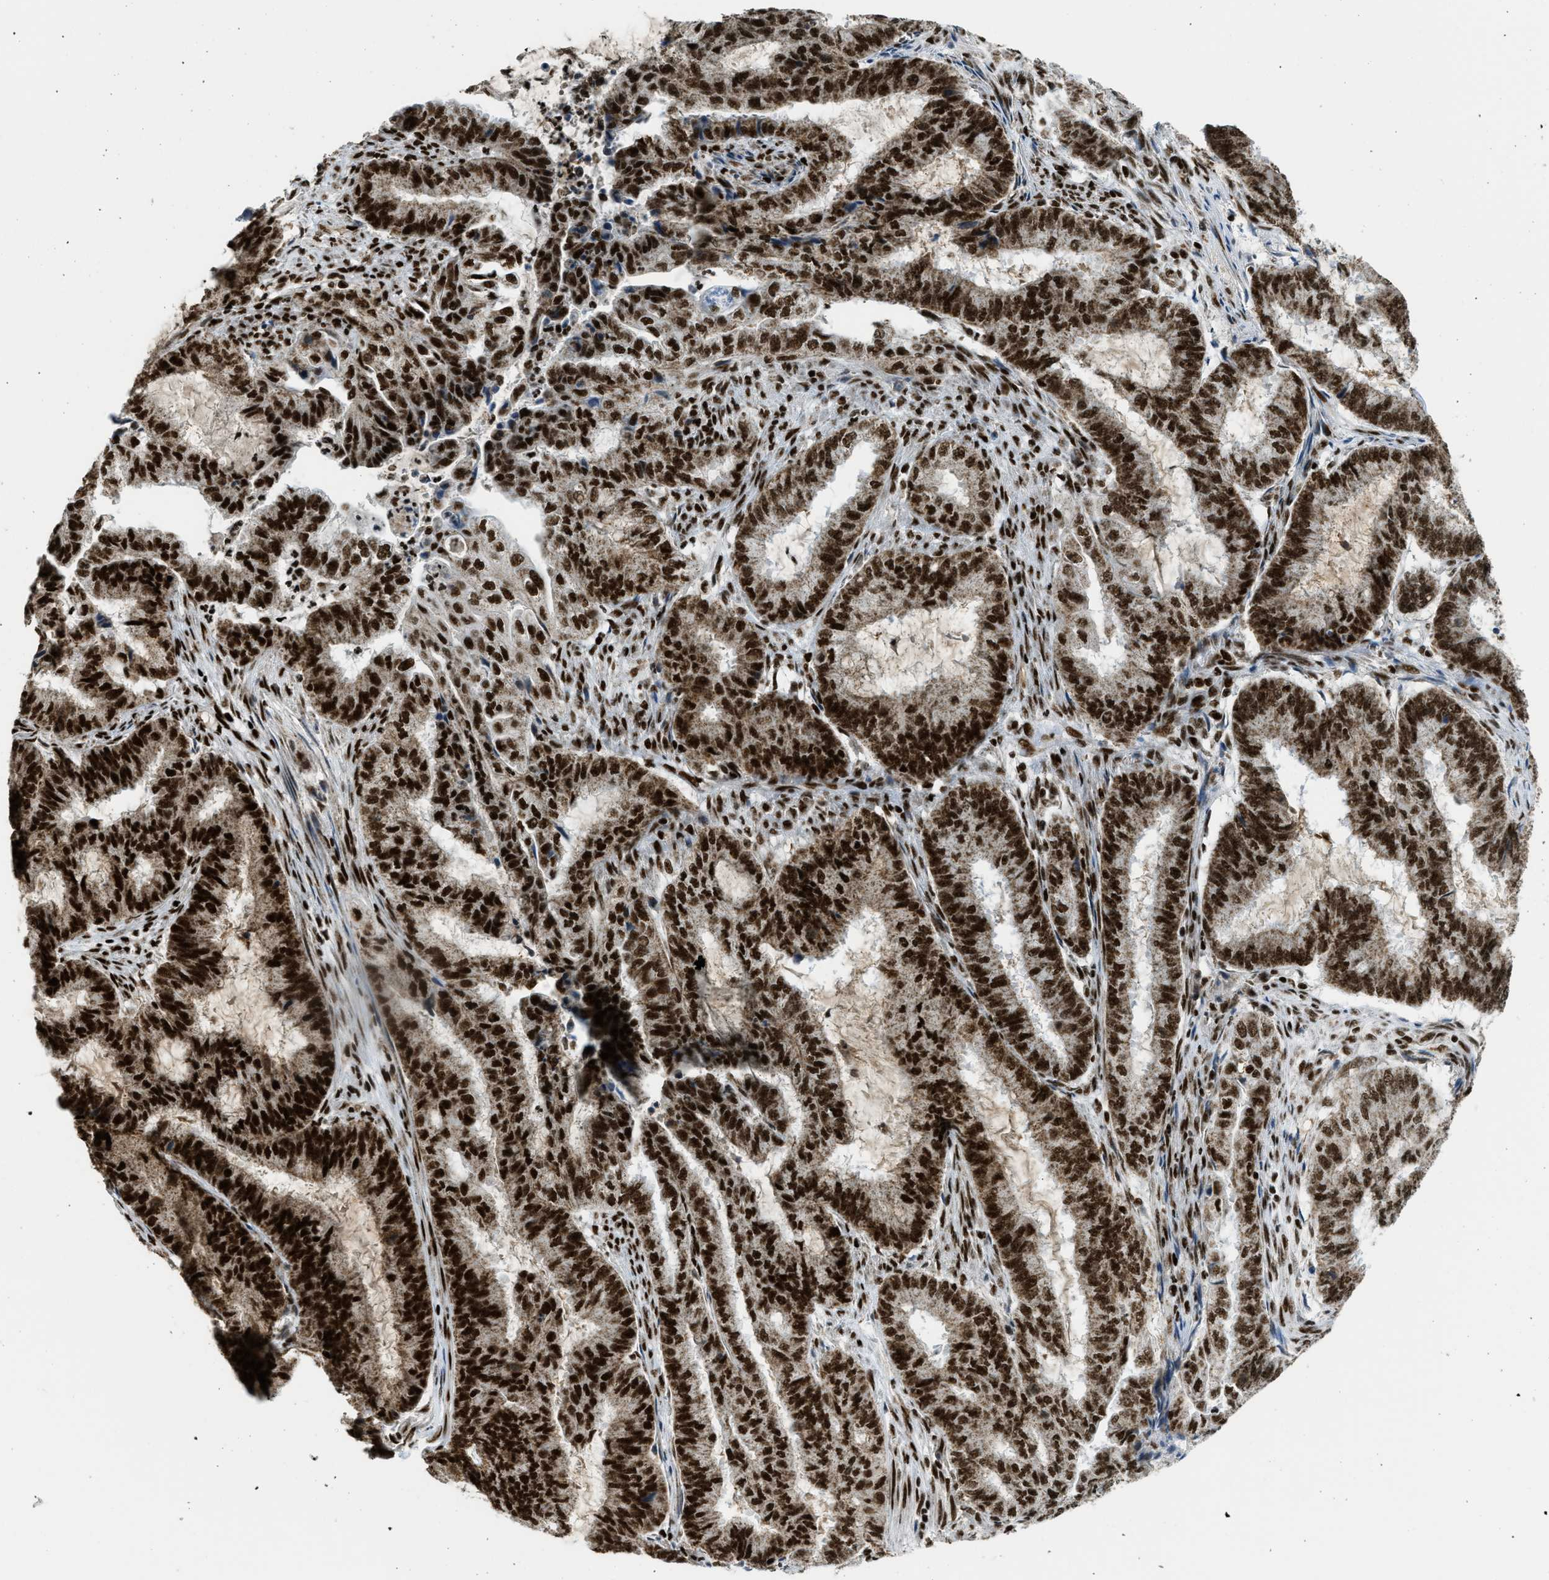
{"staining": {"intensity": "strong", "quantity": ">75%", "location": "cytoplasmic/membranous,nuclear"}, "tissue": "endometrial cancer", "cell_type": "Tumor cells", "image_type": "cancer", "snomed": [{"axis": "morphology", "description": "Adenocarcinoma, NOS"}, {"axis": "topography", "description": "Endometrium"}], "caption": "A high-resolution photomicrograph shows IHC staining of endometrial adenocarcinoma, which demonstrates strong cytoplasmic/membranous and nuclear staining in about >75% of tumor cells. (IHC, brightfield microscopy, high magnification).", "gene": "GABPB1", "patient": {"sex": "female", "age": 51}}